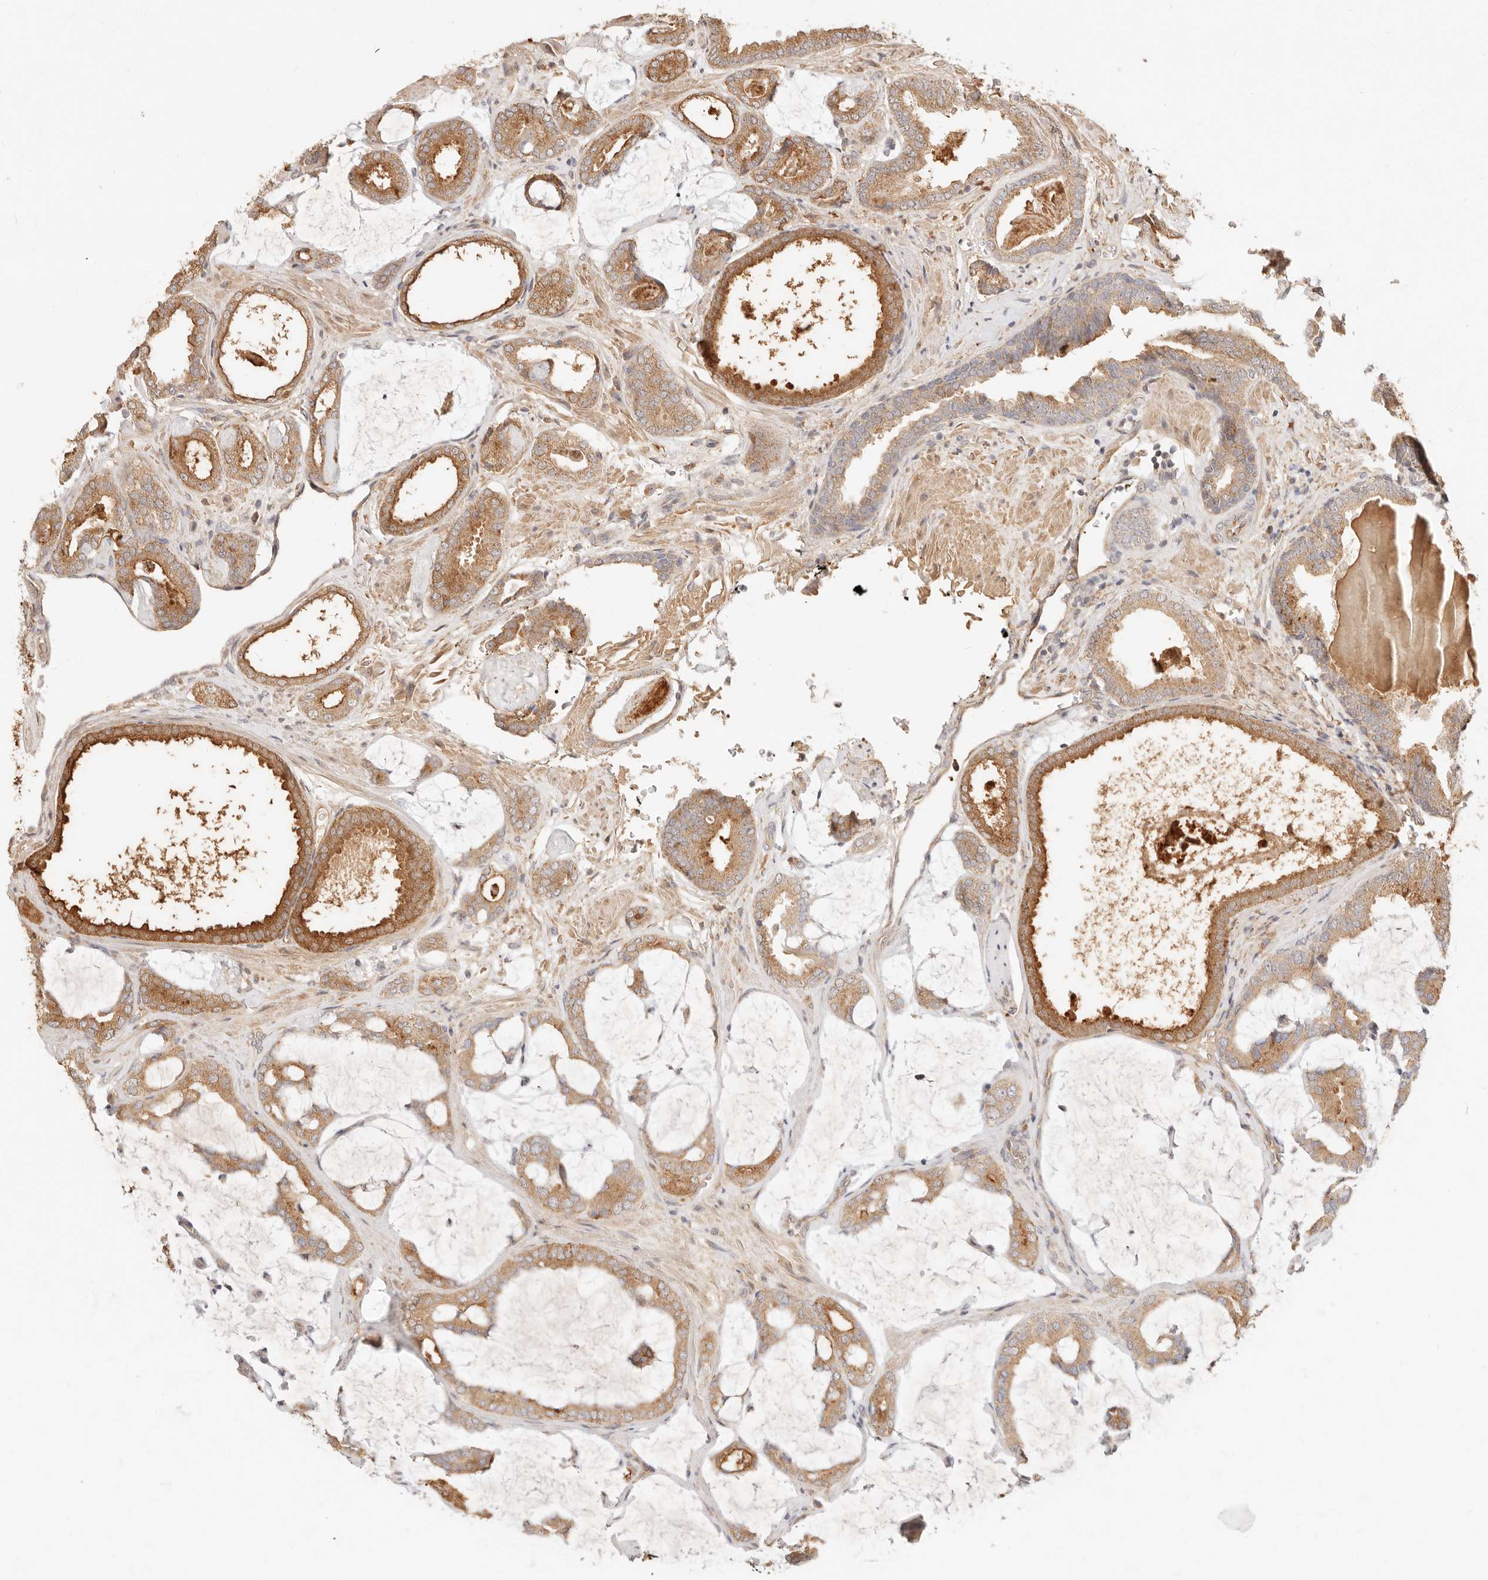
{"staining": {"intensity": "moderate", "quantity": ">75%", "location": "cytoplasmic/membranous"}, "tissue": "prostate cancer", "cell_type": "Tumor cells", "image_type": "cancer", "snomed": [{"axis": "morphology", "description": "Adenocarcinoma, Low grade"}, {"axis": "topography", "description": "Prostate"}], "caption": "Immunohistochemistry (IHC) micrograph of neoplastic tissue: prostate cancer stained using IHC displays medium levels of moderate protein expression localized specifically in the cytoplasmic/membranous of tumor cells, appearing as a cytoplasmic/membranous brown color.", "gene": "UBXN10", "patient": {"sex": "male", "age": 71}}